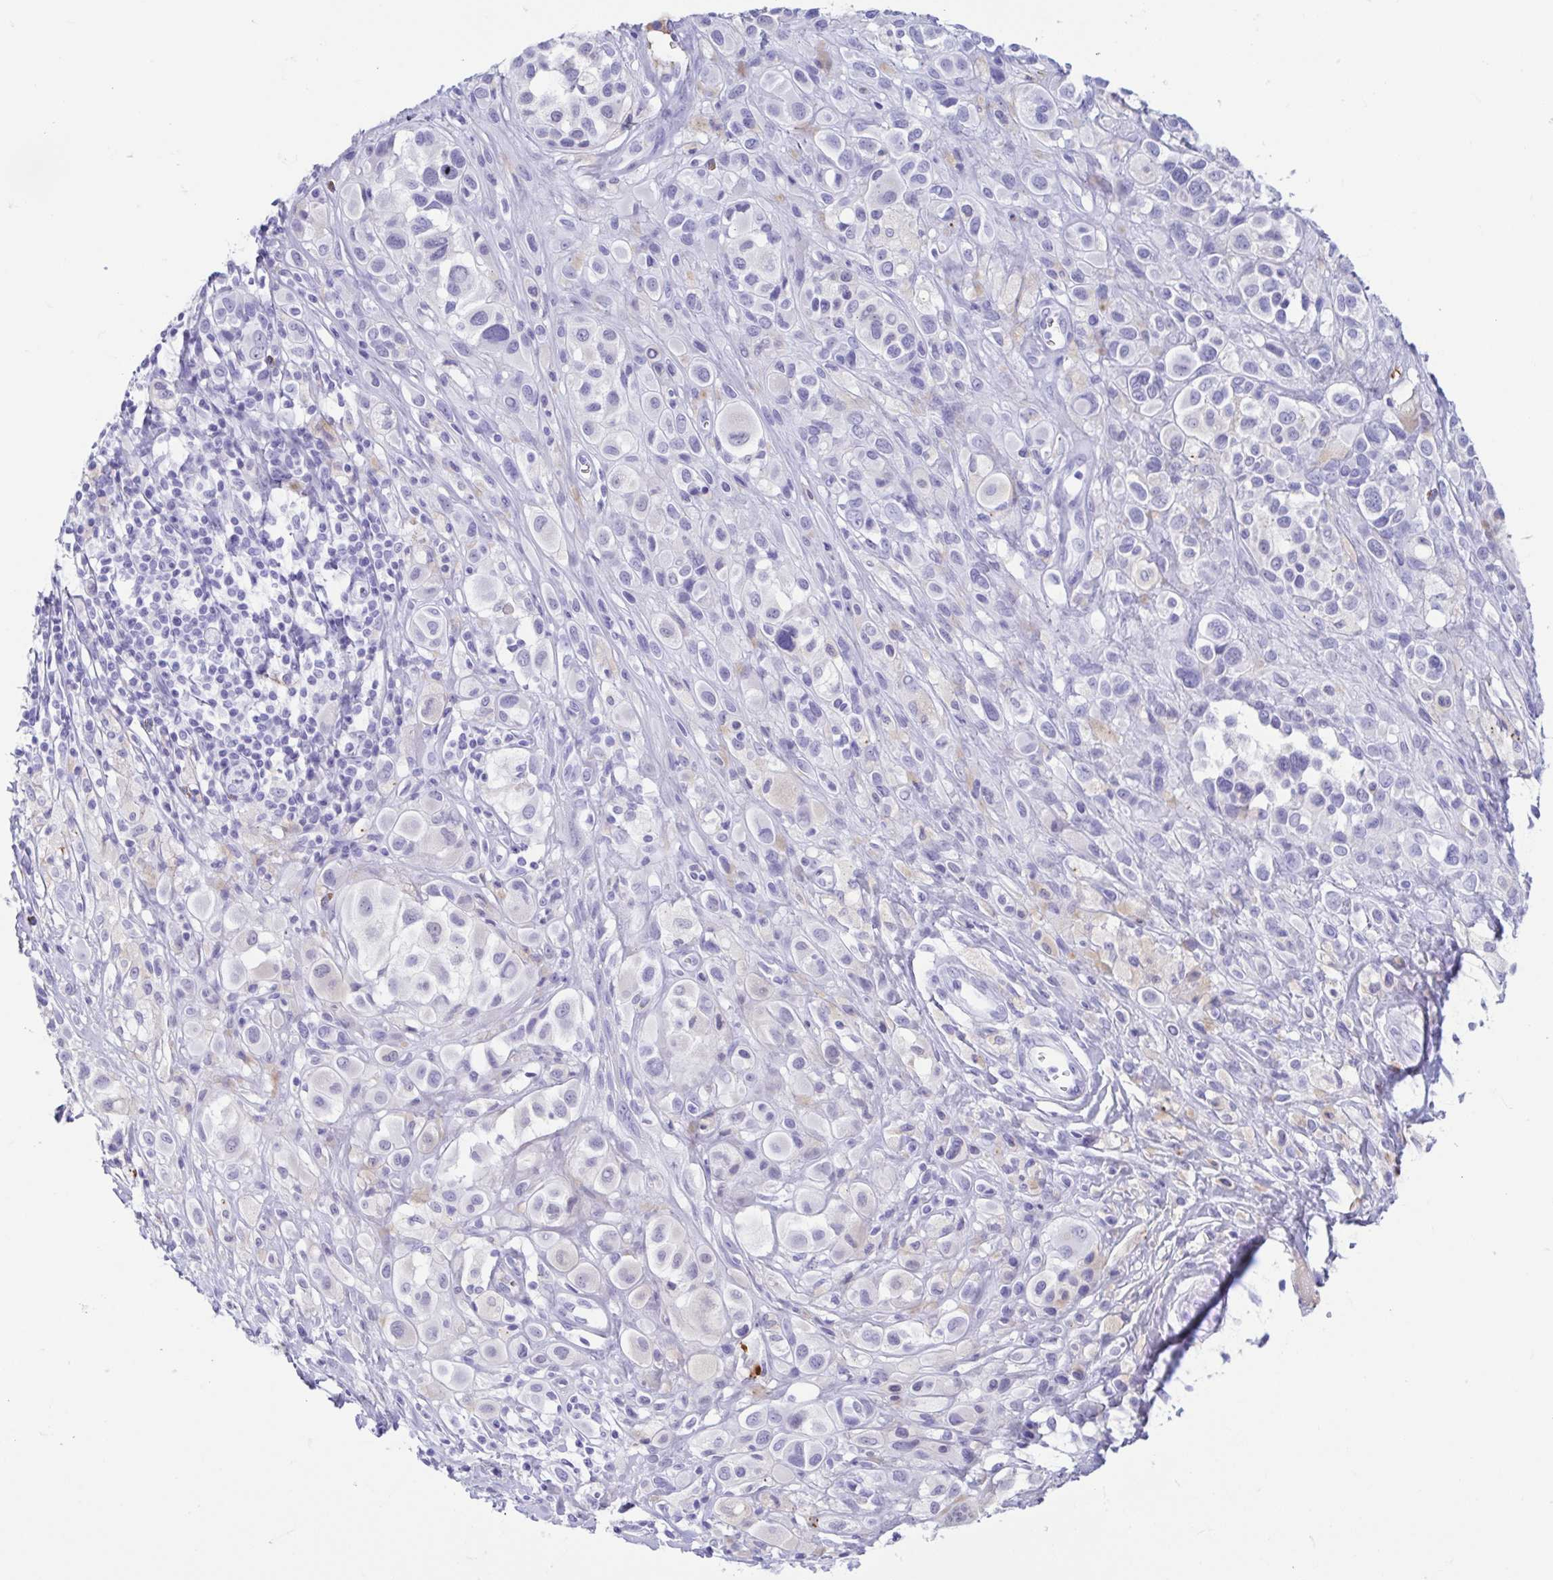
{"staining": {"intensity": "negative", "quantity": "none", "location": "none"}, "tissue": "melanoma", "cell_type": "Tumor cells", "image_type": "cancer", "snomed": [{"axis": "morphology", "description": "Malignant melanoma, NOS"}, {"axis": "topography", "description": "Skin"}], "caption": "There is no significant staining in tumor cells of melanoma. The staining is performed using DAB brown chromogen with nuclei counter-stained in using hematoxylin.", "gene": "GKN1", "patient": {"sex": "male", "age": 77}}